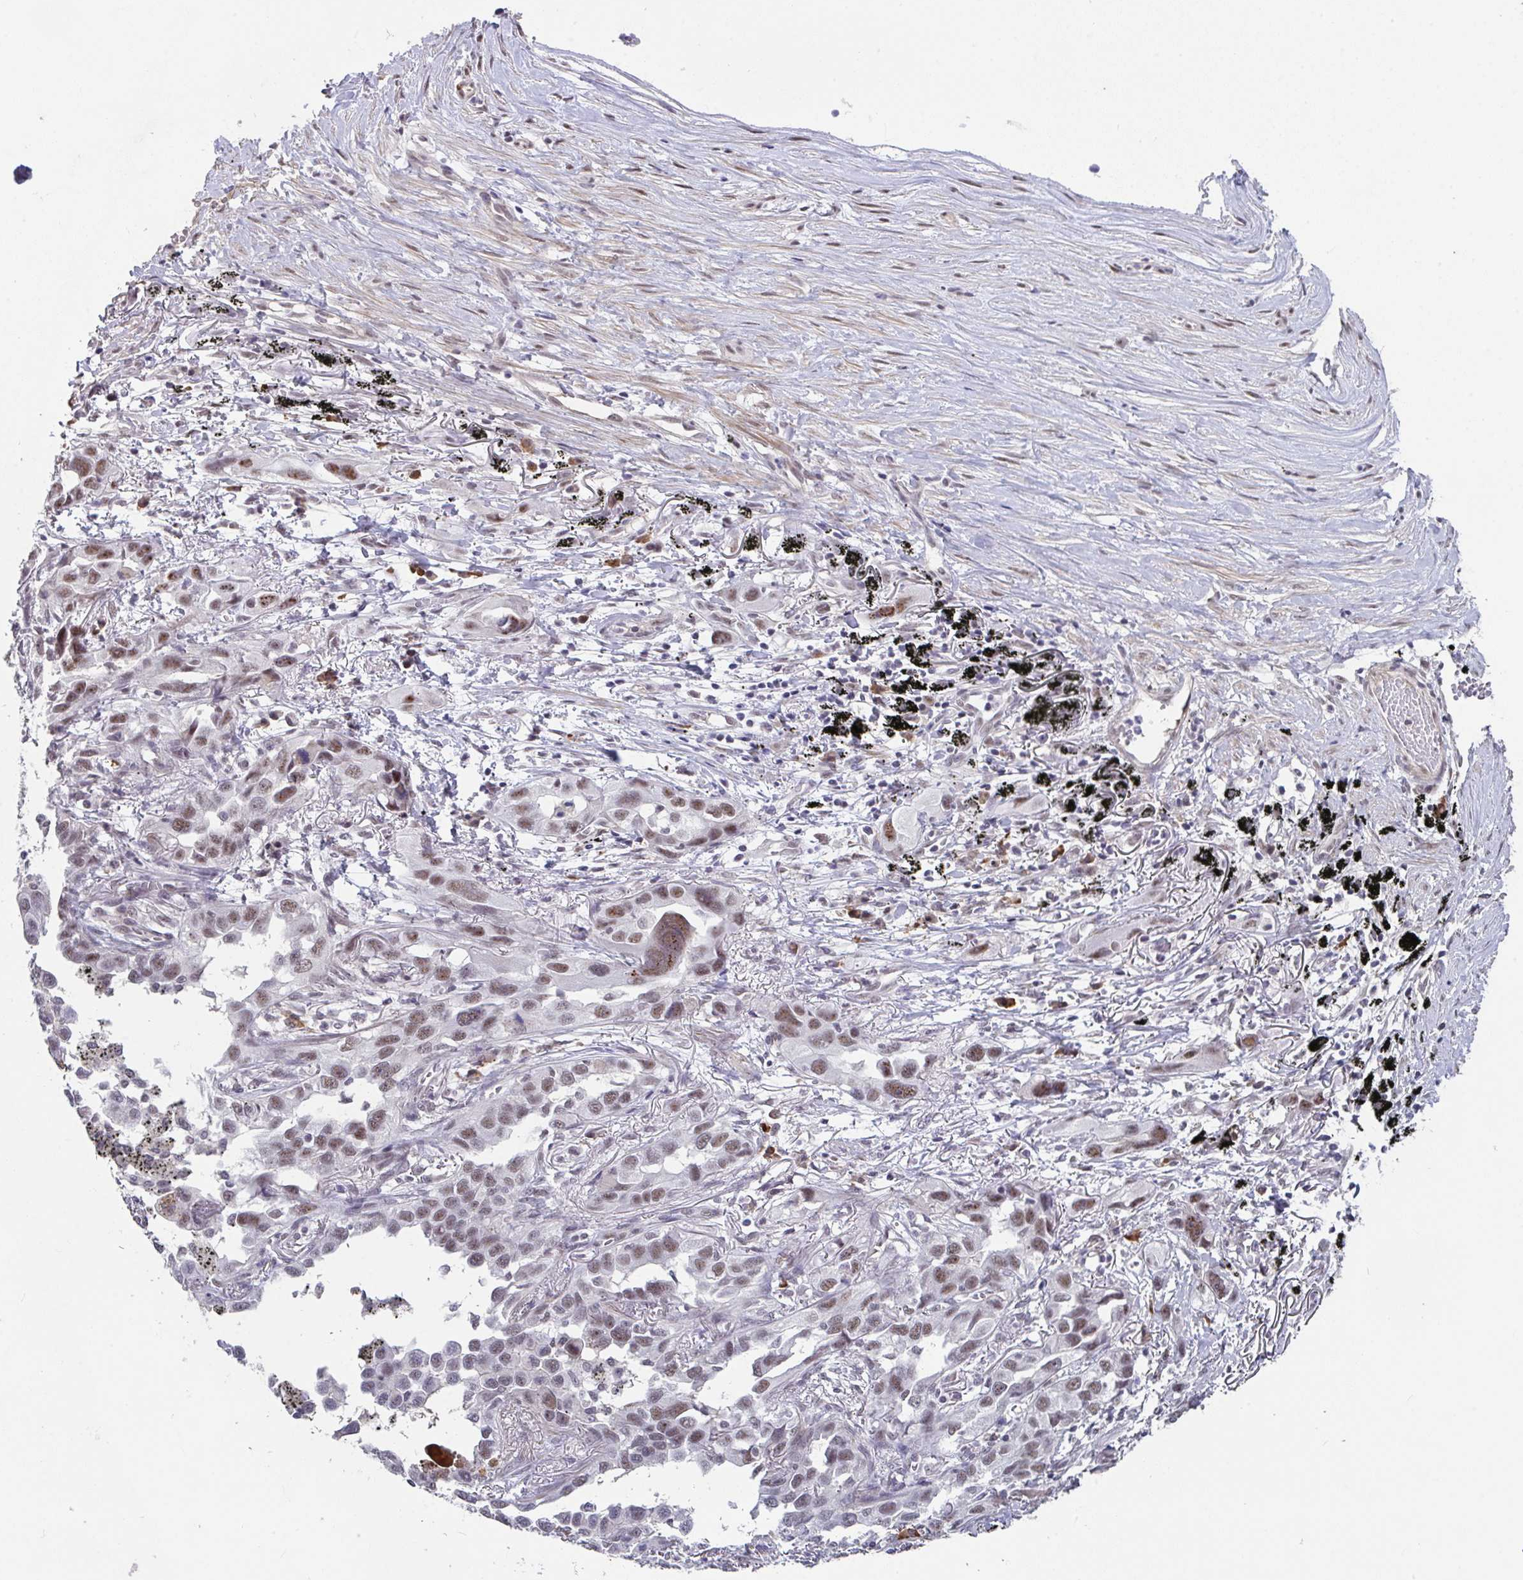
{"staining": {"intensity": "moderate", "quantity": ">75%", "location": "nuclear"}, "tissue": "lung cancer", "cell_type": "Tumor cells", "image_type": "cancer", "snomed": [{"axis": "morphology", "description": "Adenocarcinoma, NOS"}, {"axis": "topography", "description": "Lung"}], "caption": "Lung adenocarcinoma stained with a protein marker demonstrates moderate staining in tumor cells.", "gene": "RBBP6", "patient": {"sex": "male", "age": 67}}